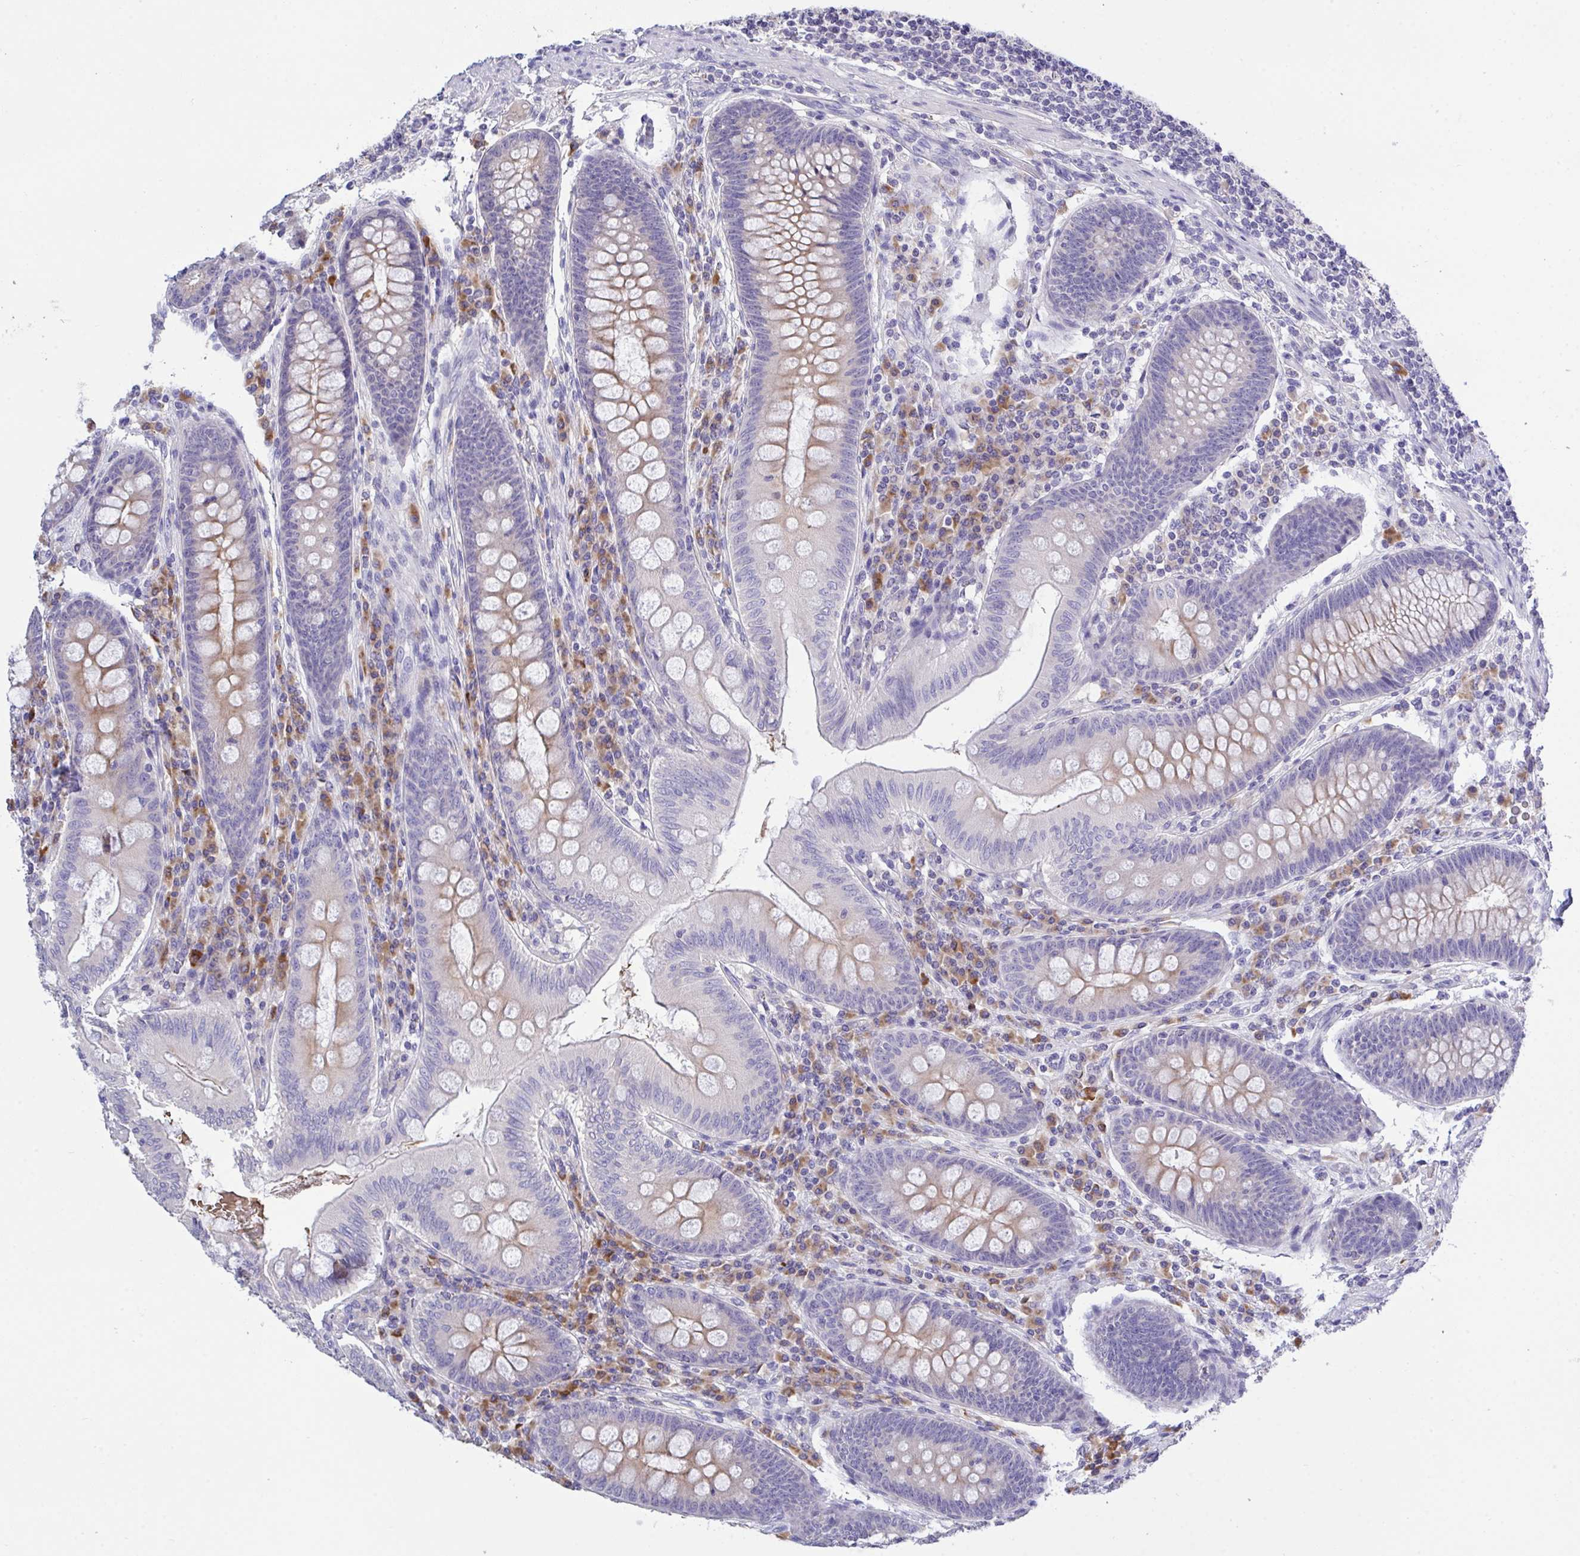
{"staining": {"intensity": "weak", "quantity": "<25%", "location": "cytoplasmic/membranous"}, "tissue": "appendix", "cell_type": "Glandular cells", "image_type": "normal", "snomed": [{"axis": "morphology", "description": "Normal tissue, NOS"}, {"axis": "topography", "description": "Appendix"}], "caption": "Immunohistochemistry of normal appendix shows no positivity in glandular cells.", "gene": "LRRC58", "patient": {"sex": "male", "age": 71}}